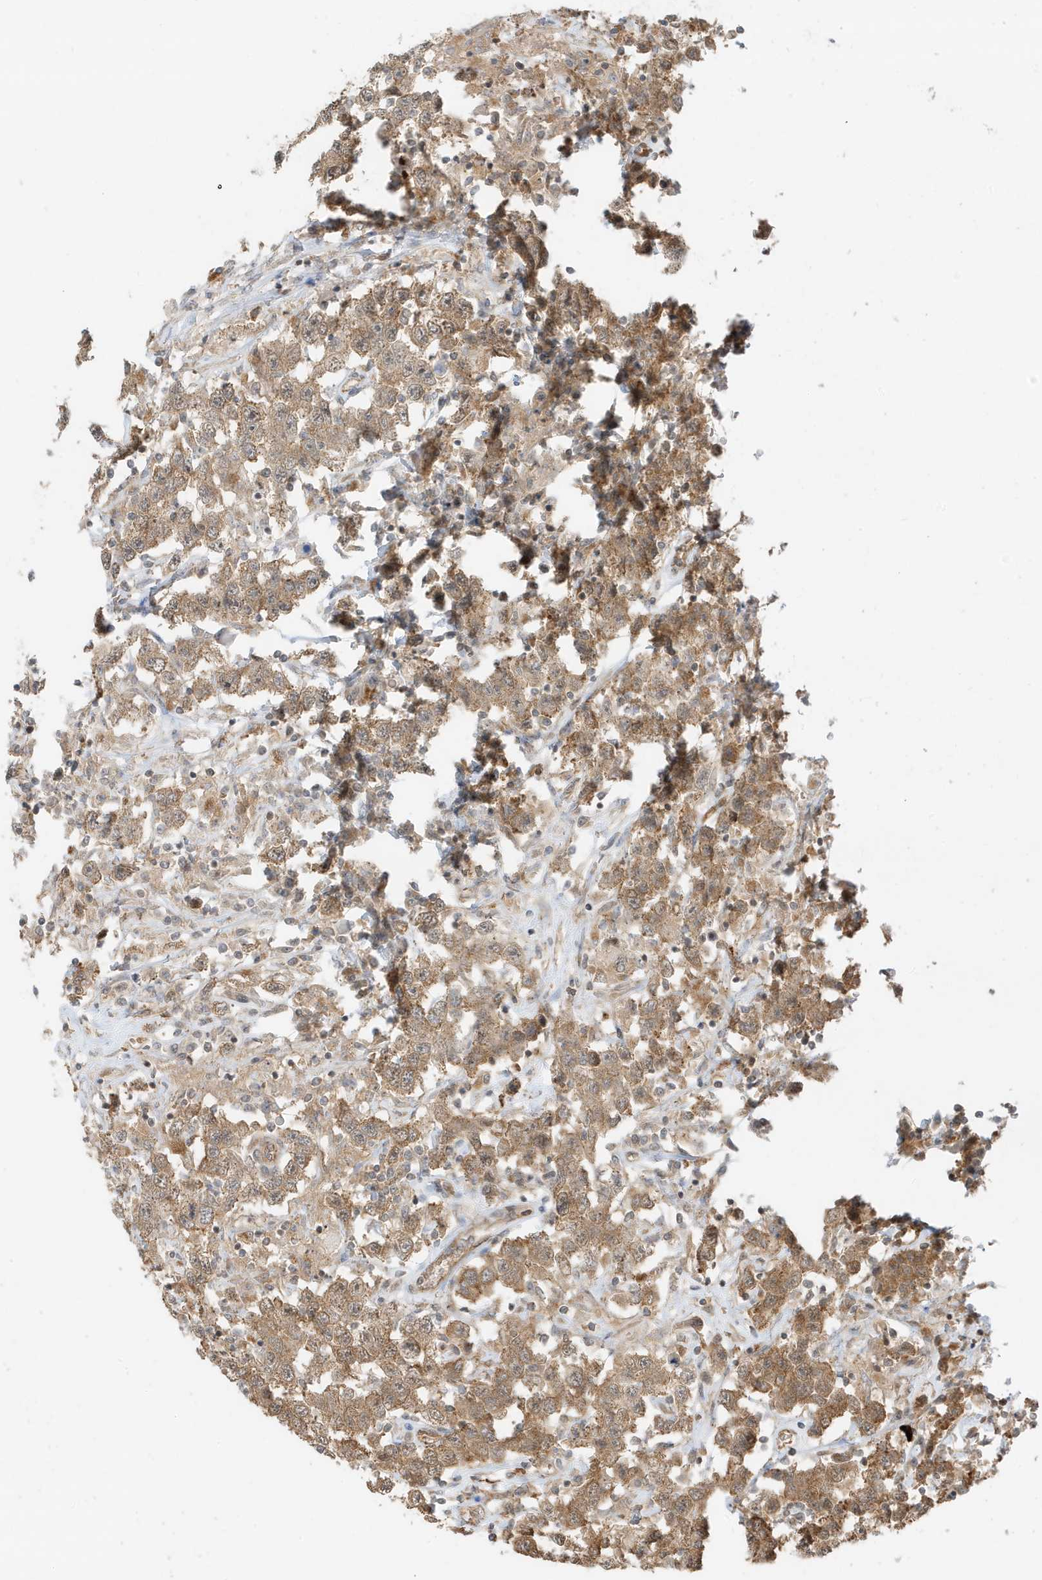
{"staining": {"intensity": "moderate", "quantity": ">75%", "location": "cytoplasmic/membranous"}, "tissue": "testis cancer", "cell_type": "Tumor cells", "image_type": "cancer", "snomed": [{"axis": "morphology", "description": "Seminoma, NOS"}, {"axis": "topography", "description": "Testis"}], "caption": "Immunohistochemical staining of testis cancer (seminoma) shows medium levels of moderate cytoplasmic/membranous expression in about >75% of tumor cells. The staining is performed using DAB (3,3'-diaminobenzidine) brown chromogen to label protein expression. The nuclei are counter-stained blue using hematoxylin.", "gene": "UBAP2L", "patient": {"sex": "male", "age": 41}}